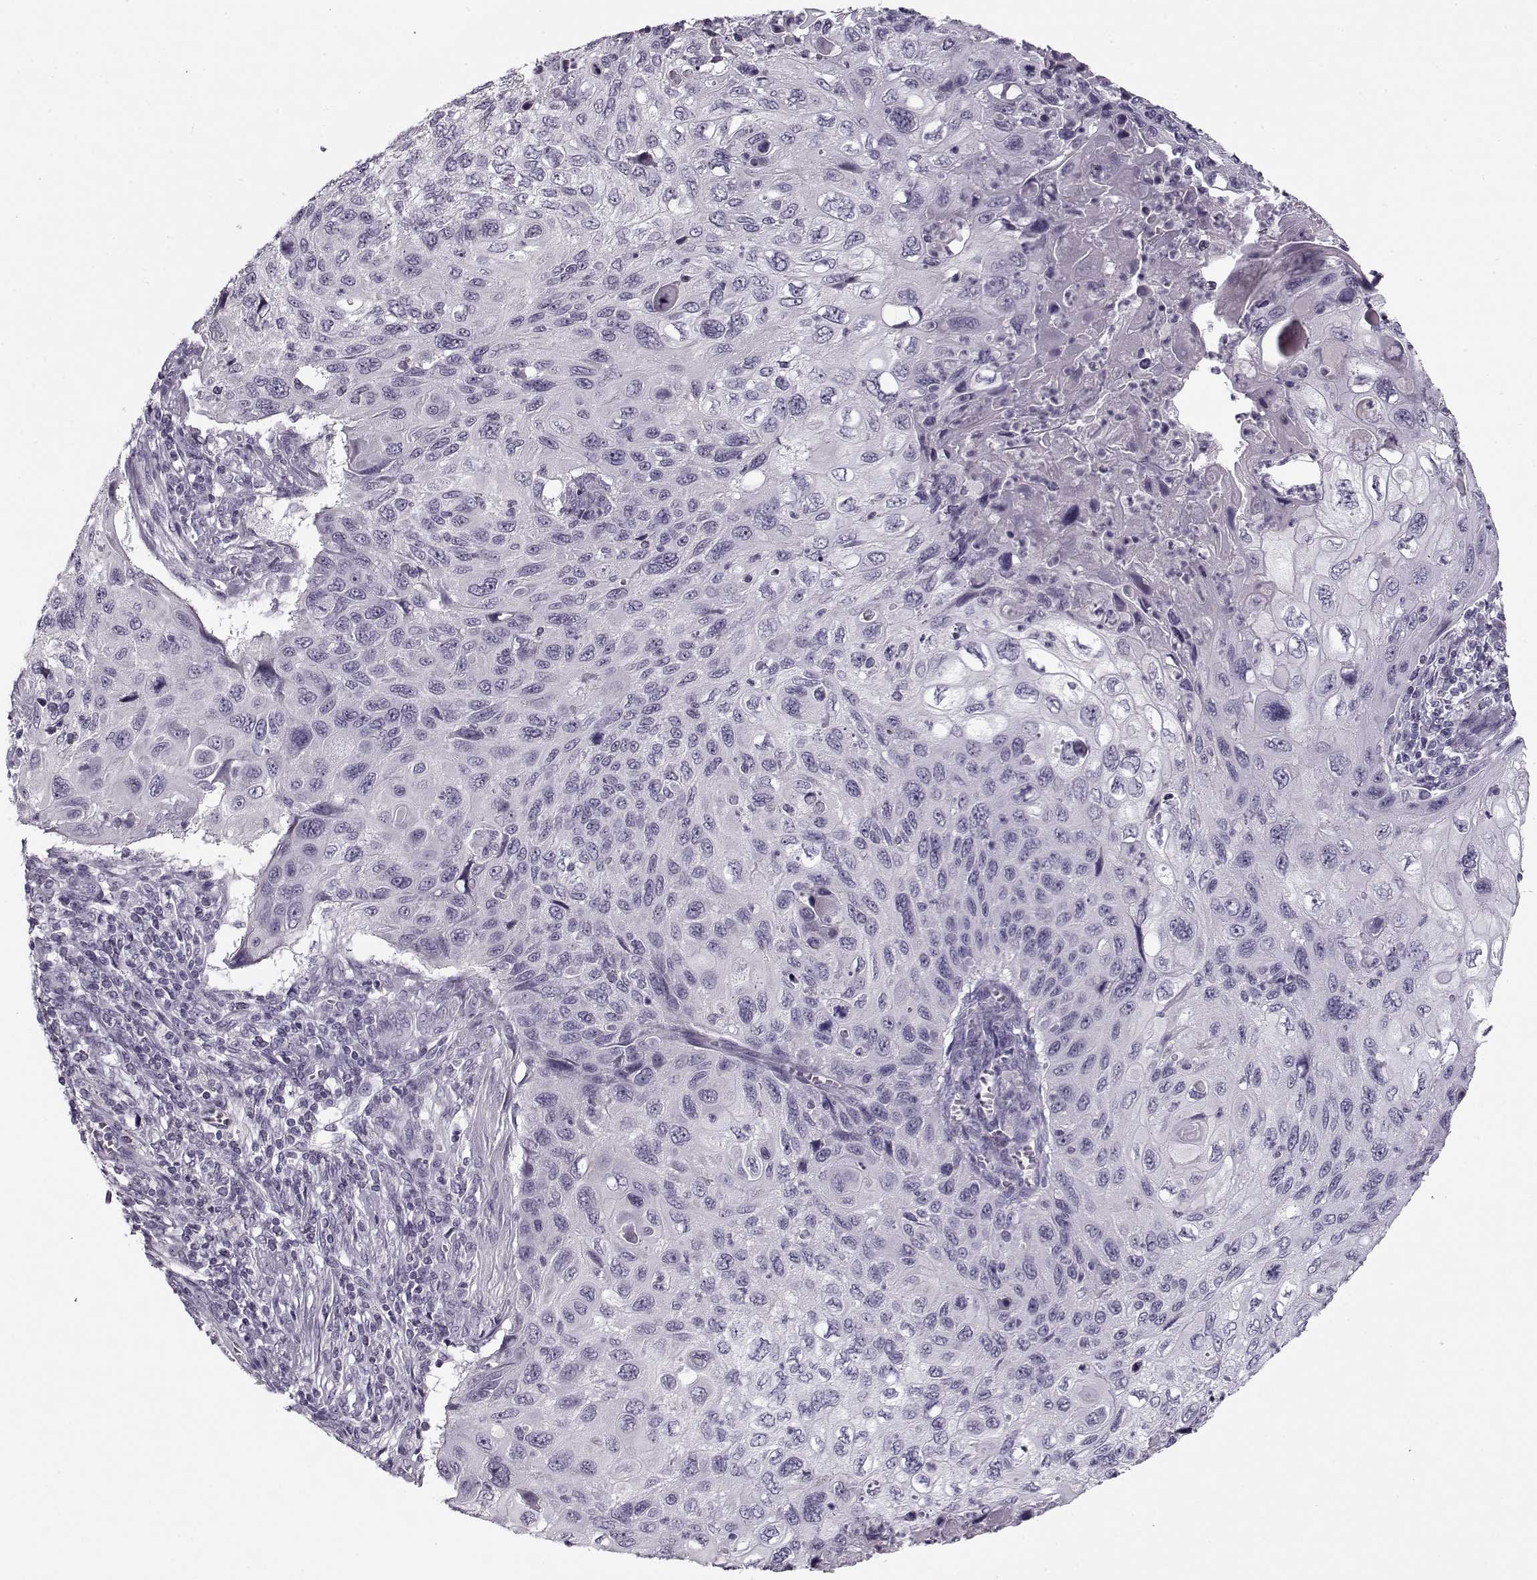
{"staining": {"intensity": "negative", "quantity": "none", "location": "none"}, "tissue": "cervical cancer", "cell_type": "Tumor cells", "image_type": "cancer", "snomed": [{"axis": "morphology", "description": "Squamous cell carcinoma, NOS"}, {"axis": "topography", "description": "Cervix"}], "caption": "This is an immunohistochemistry micrograph of cervical squamous cell carcinoma. There is no expression in tumor cells.", "gene": "PNMT", "patient": {"sex": "female", "age": 70}}